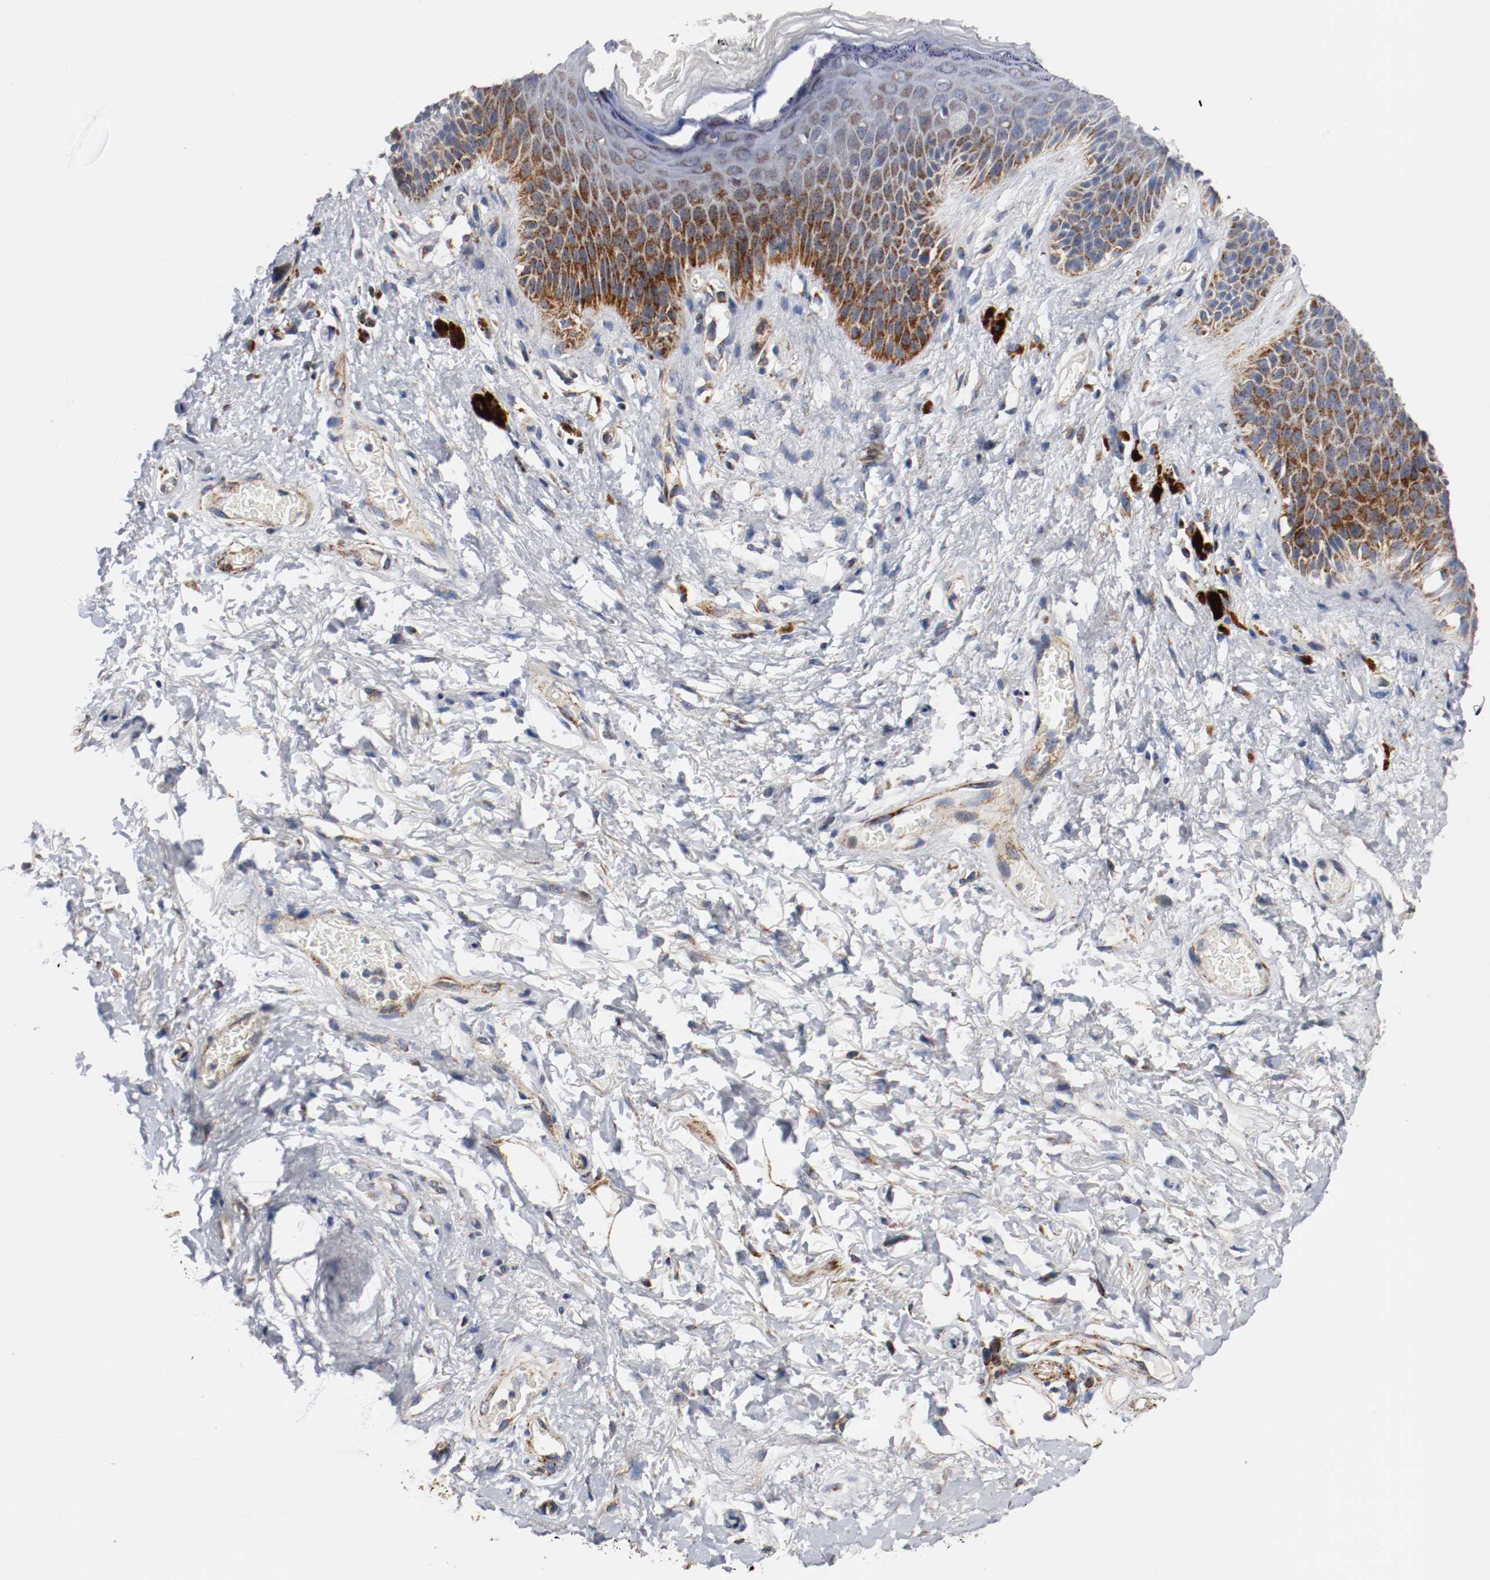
{"staining": {"intensity": "moderate", "quantity": "25%-75%", "location": "cytoplasmic/membranous"}, "tissue": "skin", "cell_type": "Epidermal cells", "image_type": "normal", "snomed": [{"axis": "morphology", "description": "Normal tissue, NOS"}, {"axis": "topography", "description": "Anal"}], "caption": "A high-resolution photomicrograph shows IHC staining of normal skin, which displays moderate cytoplasmic/membranous staining in approximately 25%-75% of epidermal cells.", "gene": "TUBD1", "patient": {"sex": "female", "age": 46}}